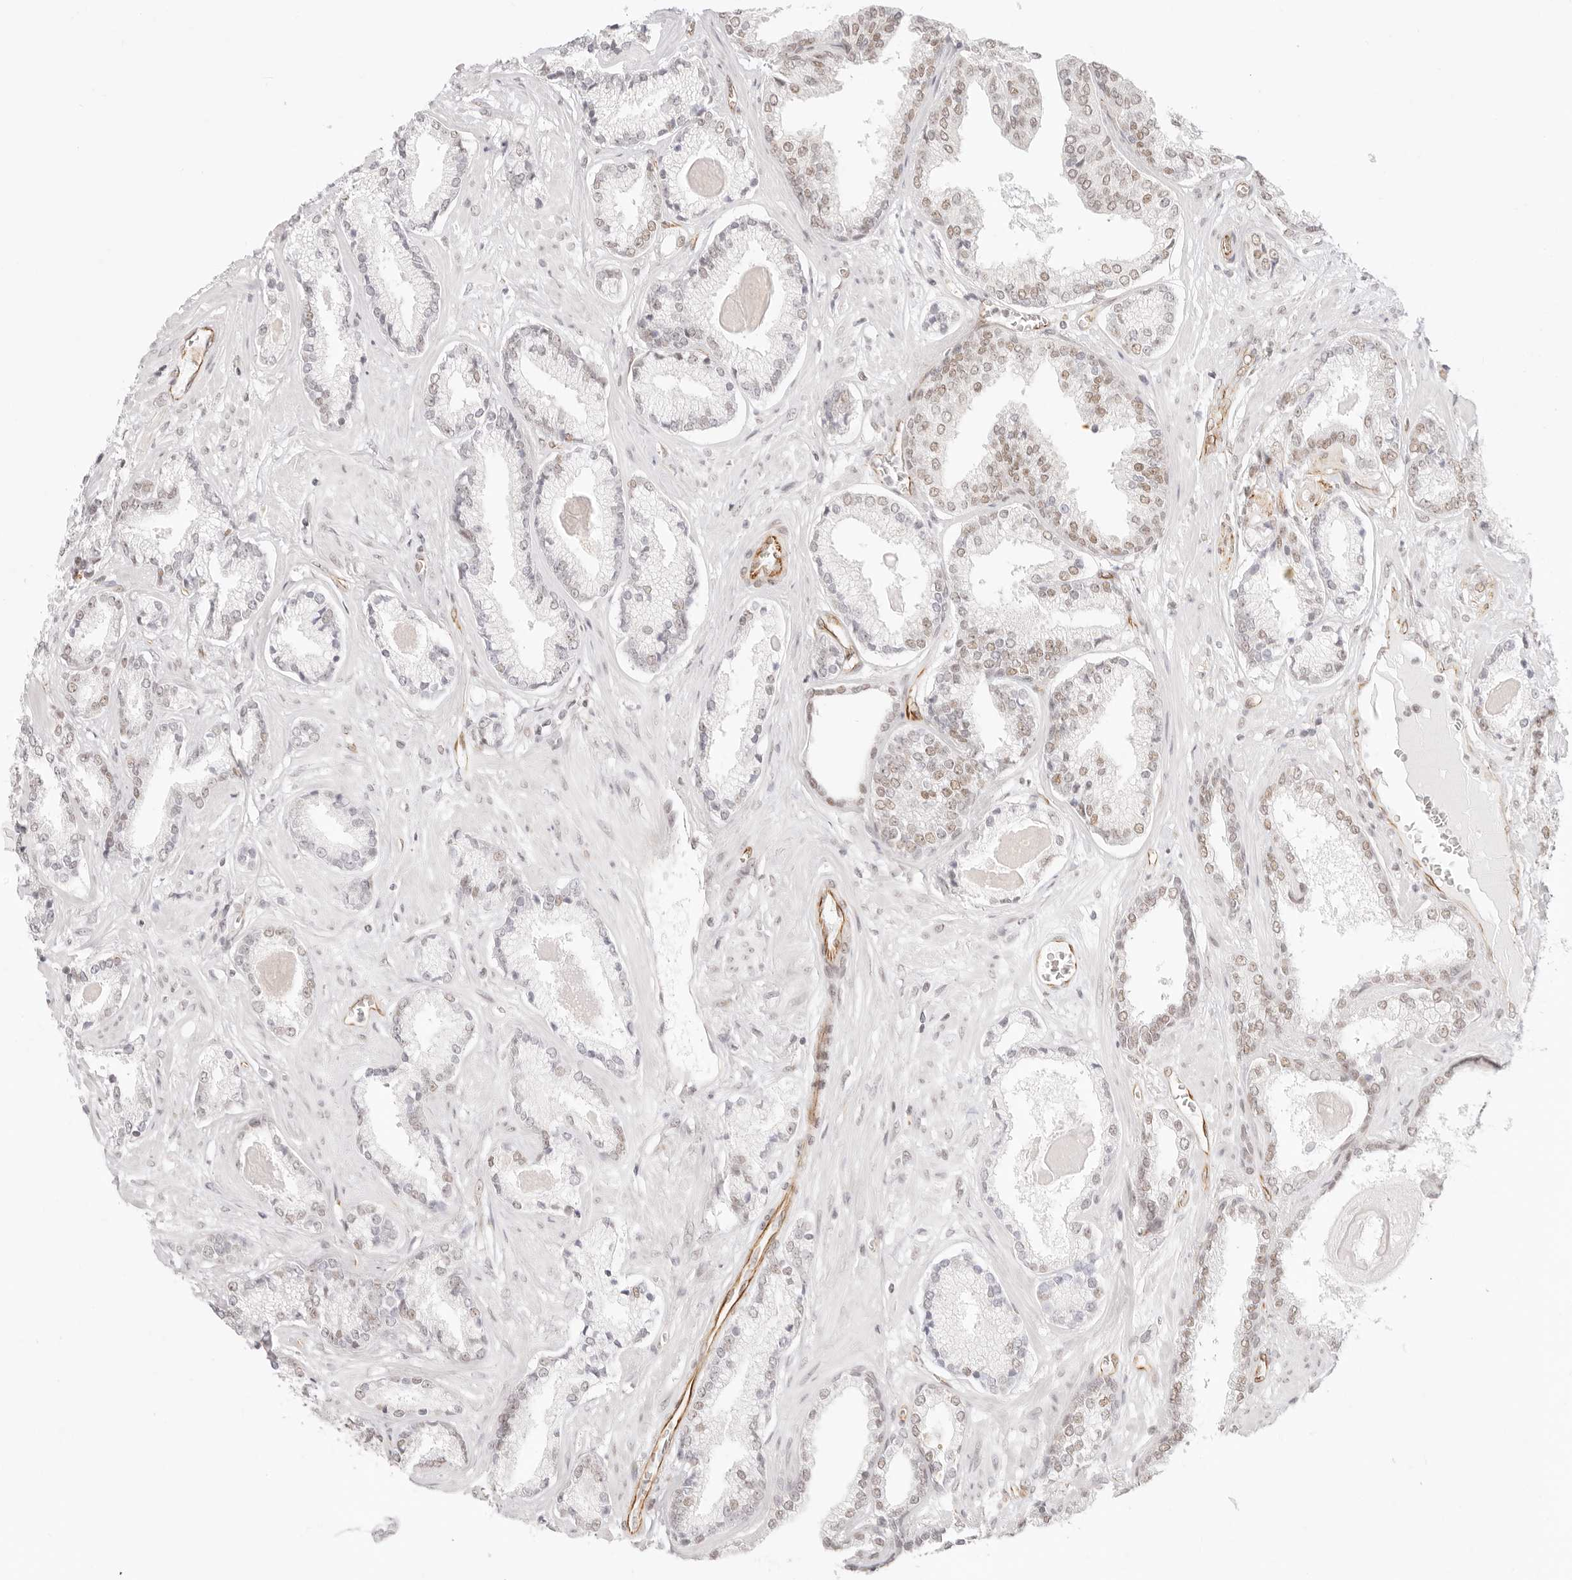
{"staining": {"intensity": "moderate", "quantity": "25%-75%", "location": "nuclear"}, "tissue": "prostate cancer", "cell_type": "Tumor cells", "image_type": "cancer", "snomed": [{"axis": "morphology", "description": "Adenocarcinoma, Low grade"}, {"axis": "topography", "description": "Prostate"}], "caption": "IHC staining of prostate cancer, which shows medium levels of moderate nuclear positivity in approximately 25%-75% of tumor cells indicating moderate nuclear protein expression. The staining was performed using DAB (3,3'-diaminobenzidine) (brown) for protein detection and nuclei were counterstained in hematoxylin (blue).", "gene": "ZC3H11A", "patient": {"sex": "male", "age": 70}}